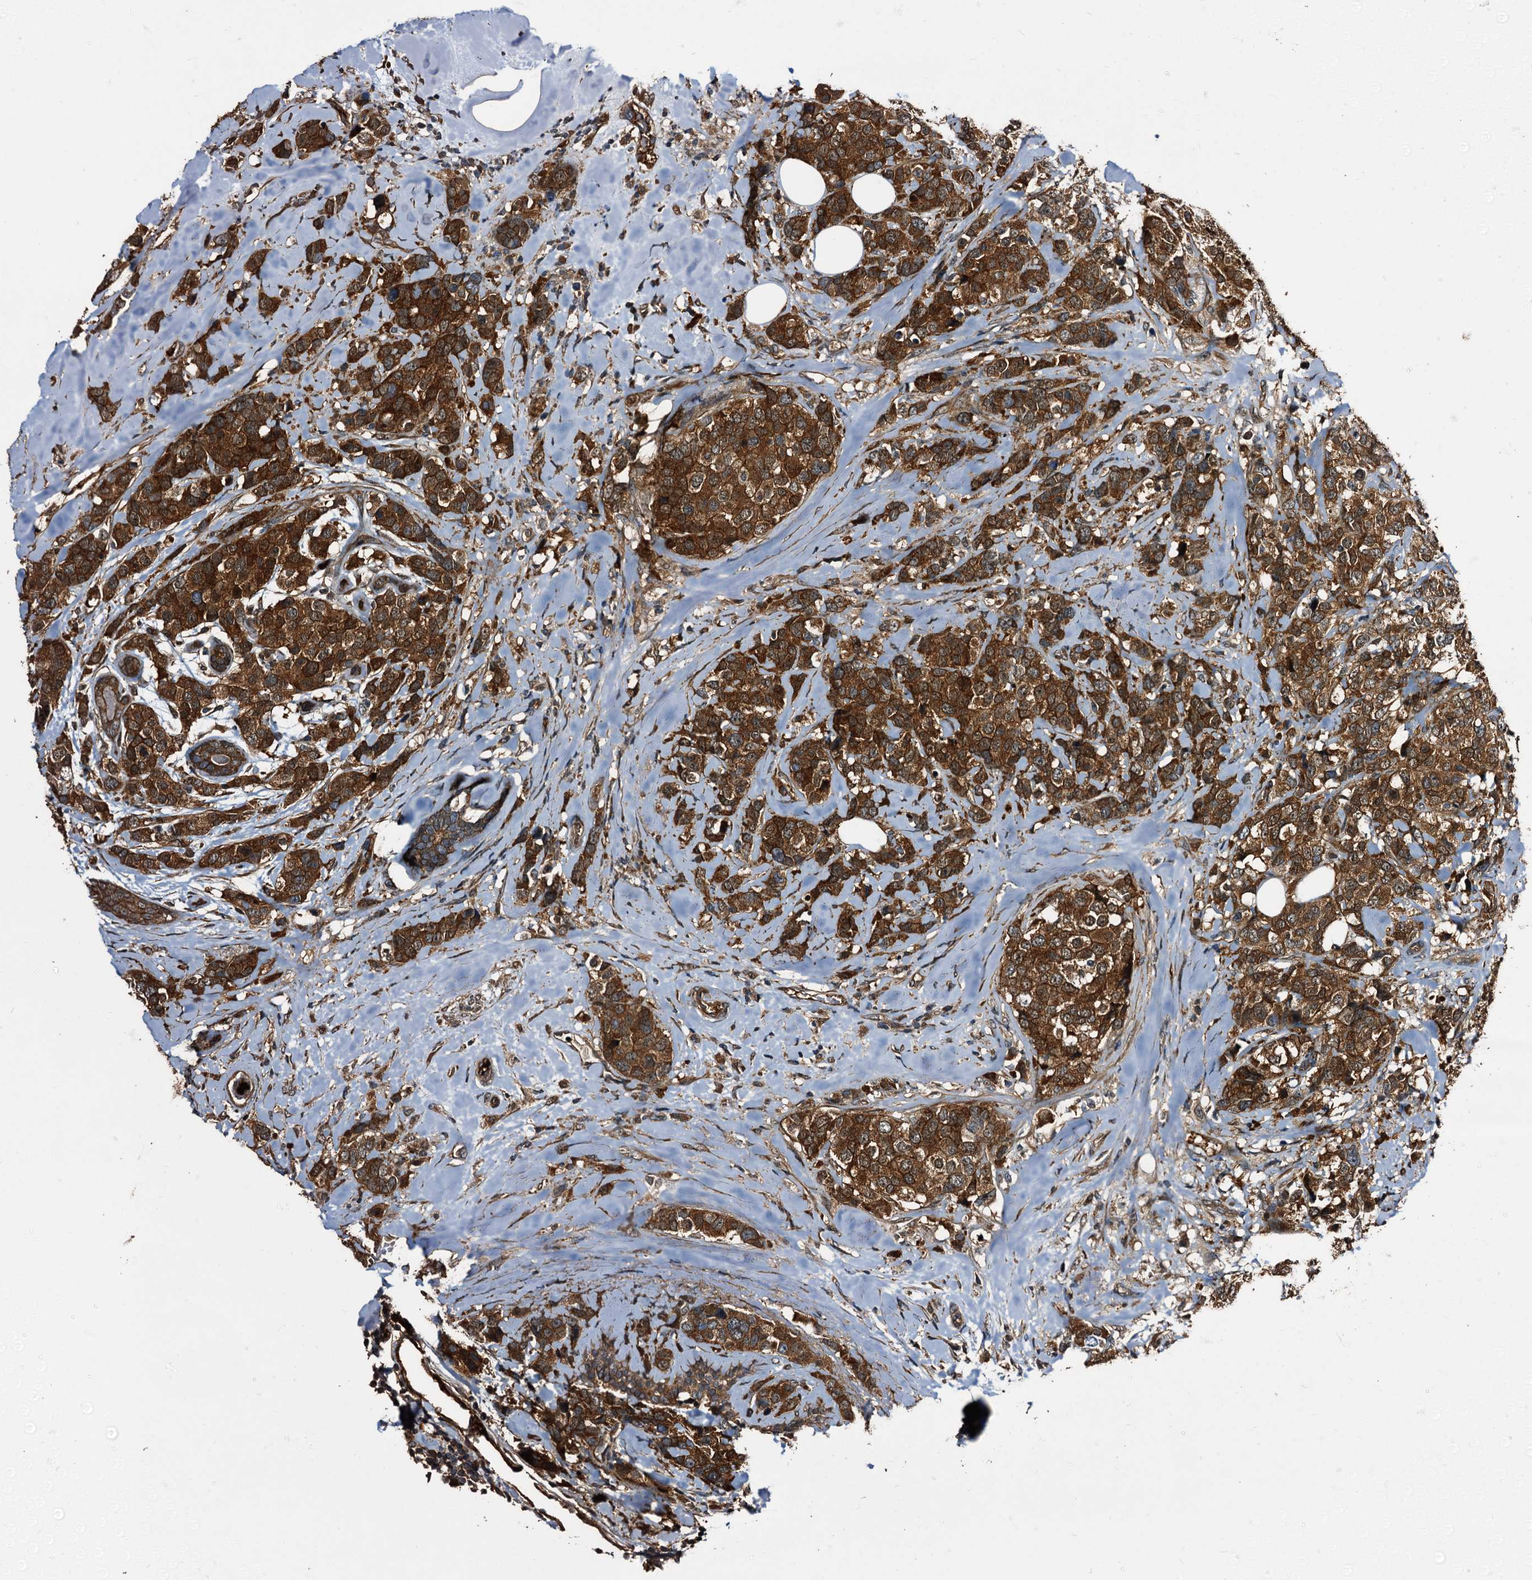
{"staining": {"intensity": "strong", "quantity": ">75%", "location": "cytoplasmic/membranous"}, "tissue": "breast cancer", "cell_type": "Tumor cells", "image_type": "cancer", "snomed": [{"axis": "morphology", "description": "Lobular carcinoma"}, {"axis": "topography", "description": "Breast"}], "caption": "Protein staining demonstrates strong cytoplasmic/membranous staining in approximately >75% of tumor cells in breast cancer.", "gene": "PEX5", "patient": {"sex": "female", "age": 59}}